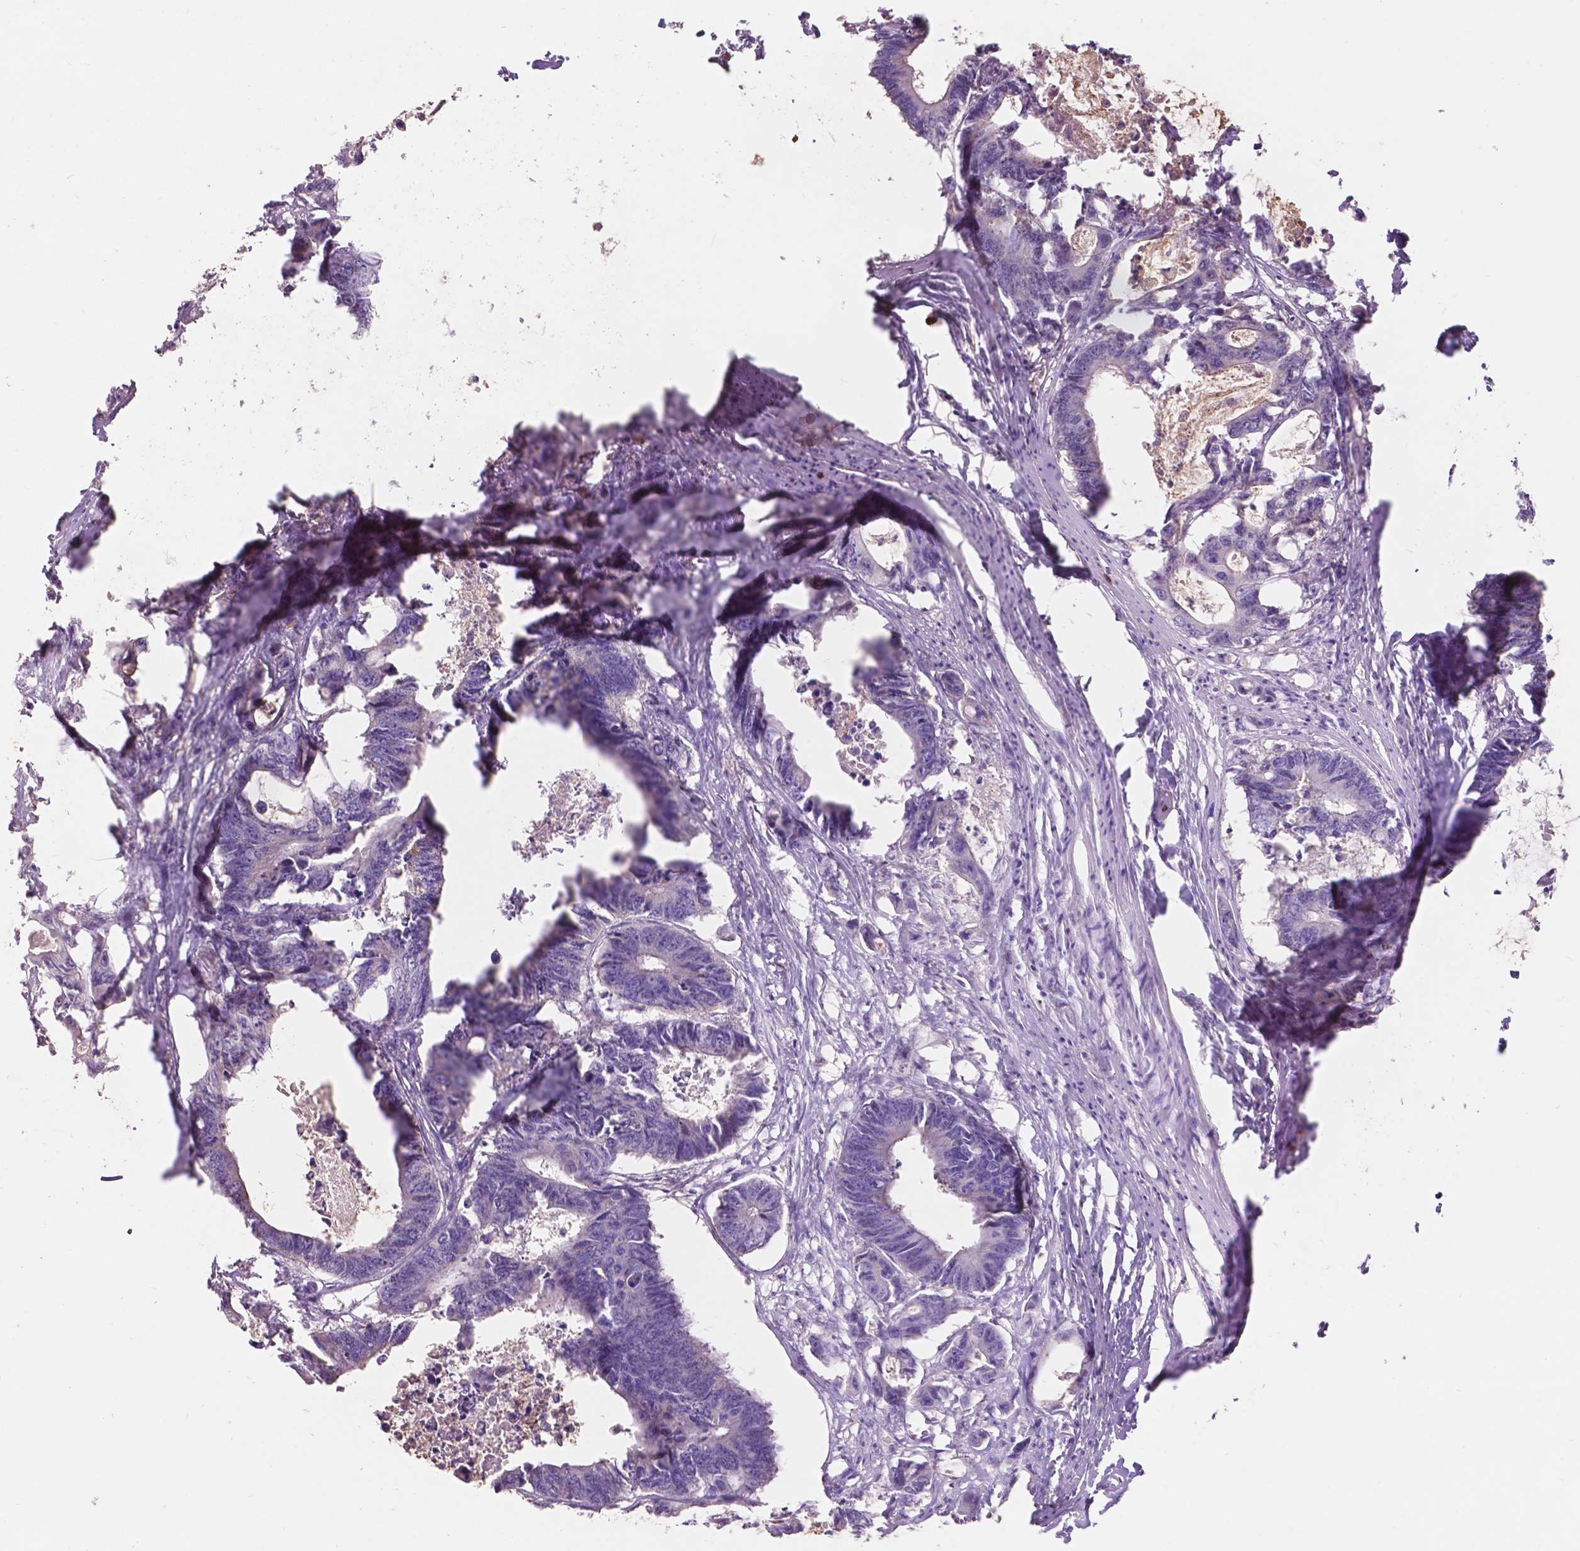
{"staining": {"intensity": "negative", "quantity": "none", "location": "none"}, "tissue": "colorectal cancer", "cell_type": "Tumor cells", "image_type": "cancer", "snomed": [{"axis": "morphology", "description": "Adenocarcinoma, NOS"}, {"axis": "topography", "description": "Rectum"}], "caption": "Human colorectal adenocarcinoma stained for a protein using immunohistochemistry (IHC) shows no staining in tumor cells.", "gene": "PLSCR1", "patient": {"sex": "male", "age": 54}}